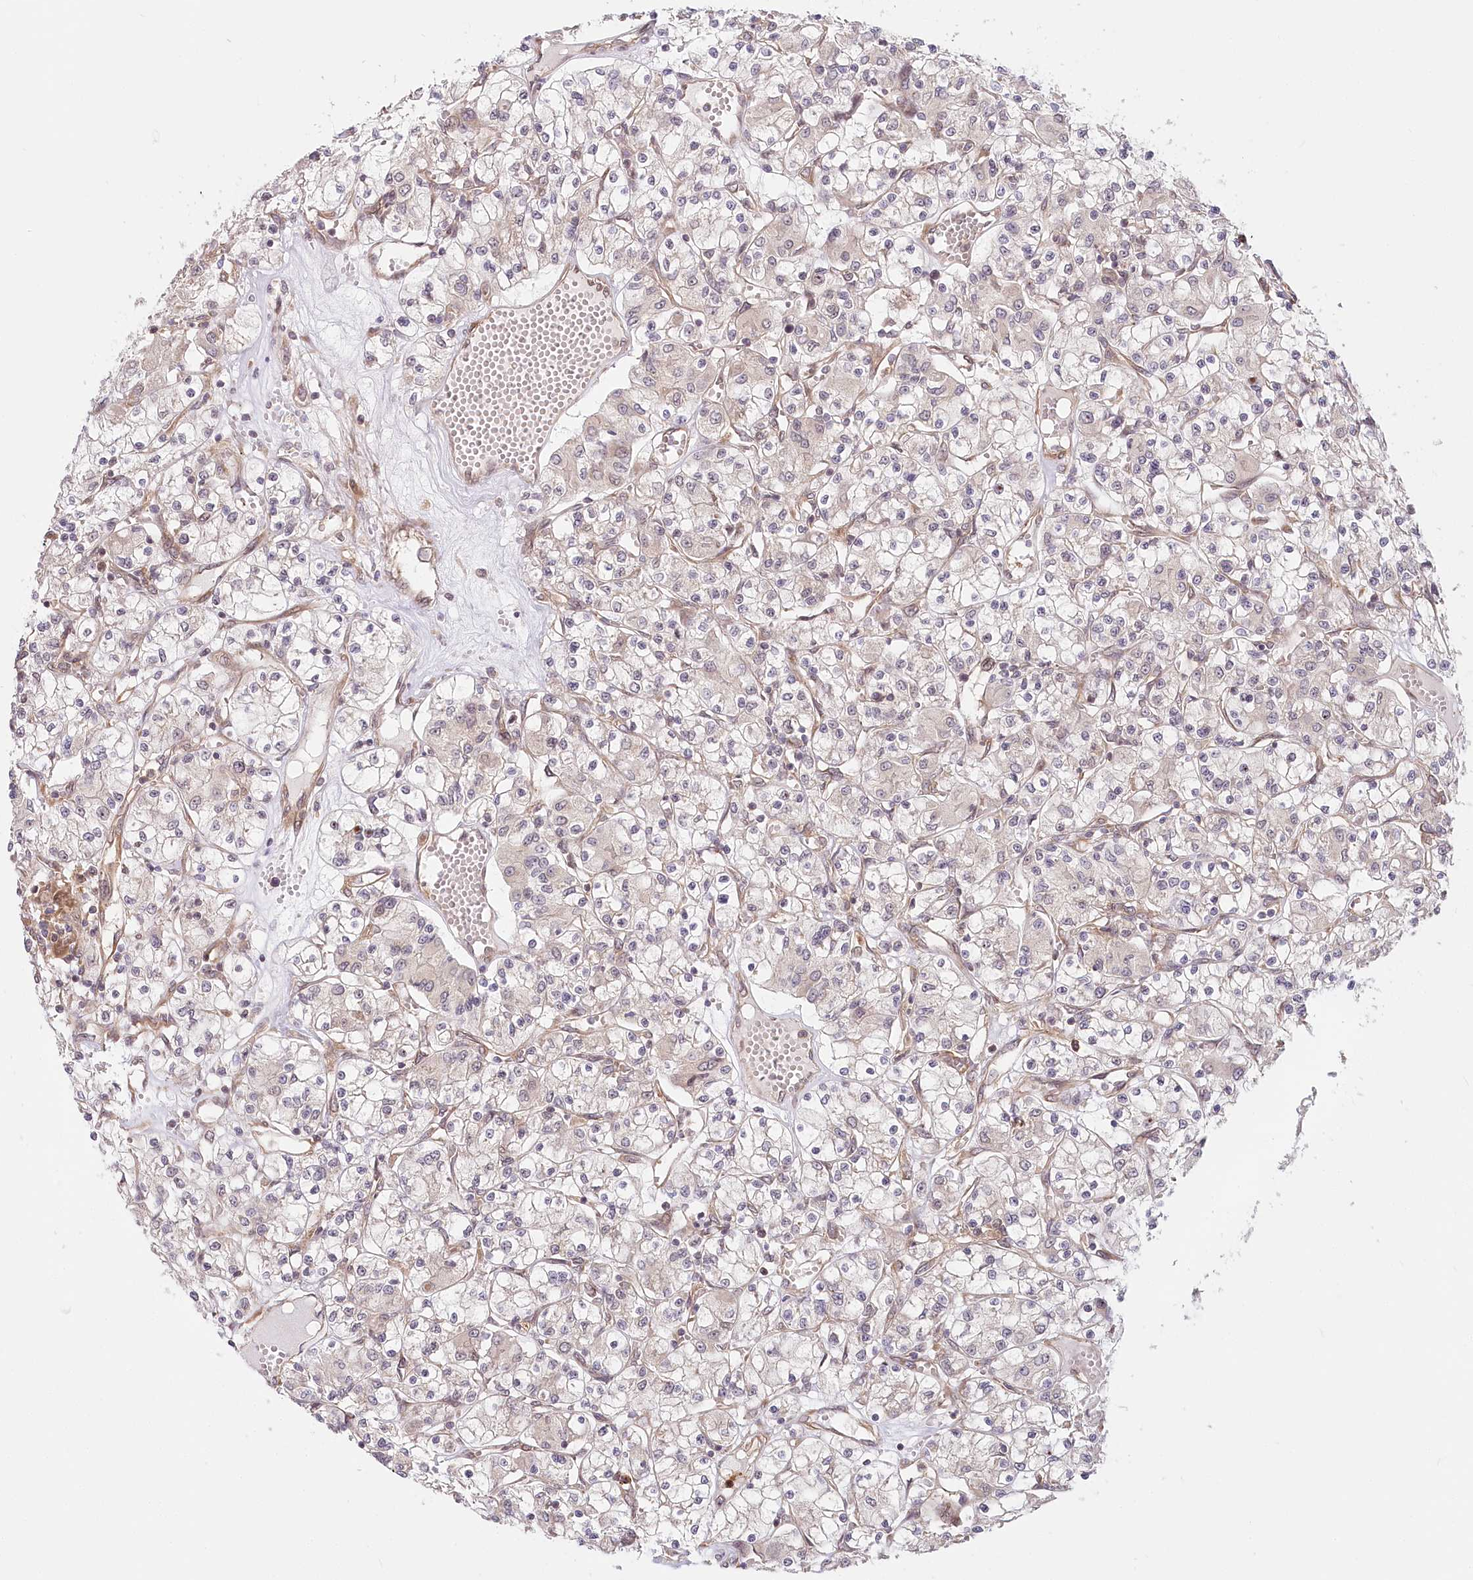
{"staining": {"intensity": "negative", "quantity": "none", "location": "none"}, "tissue": "renal cancer", "cell_type": "Tumor cells", "image_type": "cancer", "snomed": [{"axis": "morphology", "description": "Adenocarcinoma, NOS"}, {"axis": "topography", "description": "Kidney"}], "caption": "Tumor cells show no significant positivity in adenocarcinoma (renal).", "gene": "CEP70", "patient": {"sex": "female", "age": 59}}